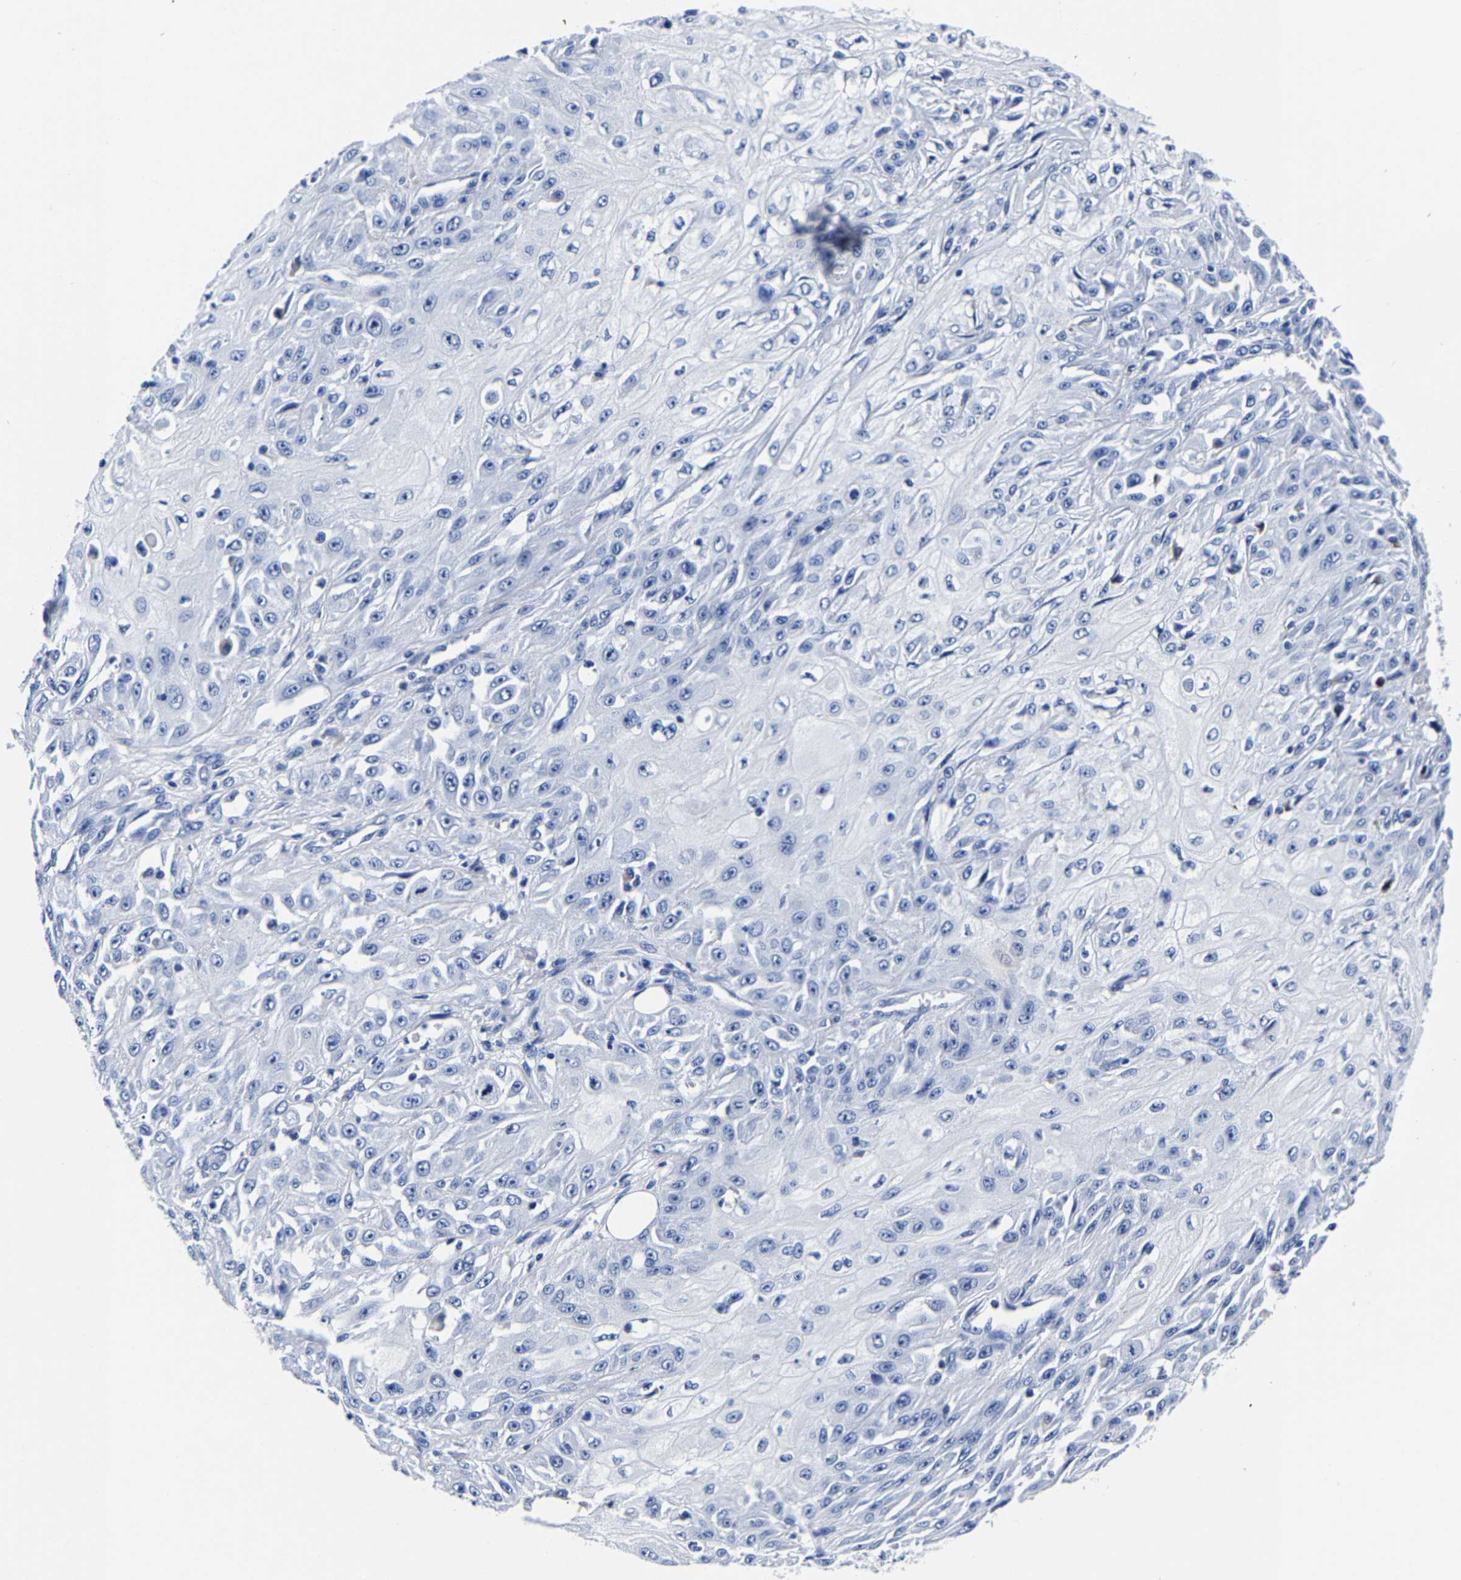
{"staining": {"intensity": "negative", "quantity": "none", "location": "none"}, "tissue": "skin cancer", "cell_type": "Tumor cells", "image_type": "cancer", "snomed": [{"axis": "morphology", "description": "Squamous cell carcinoma, NOS"}, {"axis": "morphology", "description": "Squamous cell carcinoma, metastatic, NOS"}, {"axis": "topography", "description": "Skin"}, {"axis": "topography", "description": "Lymph node"}], "caption": "IHC of squamous cell carcinoma (skin) demonstrates no expression in tumor cells. (DAB immunohistochemistry, high magnification).", "gene": "CPA2", "patient": {"sex": "male", "age": 75}}